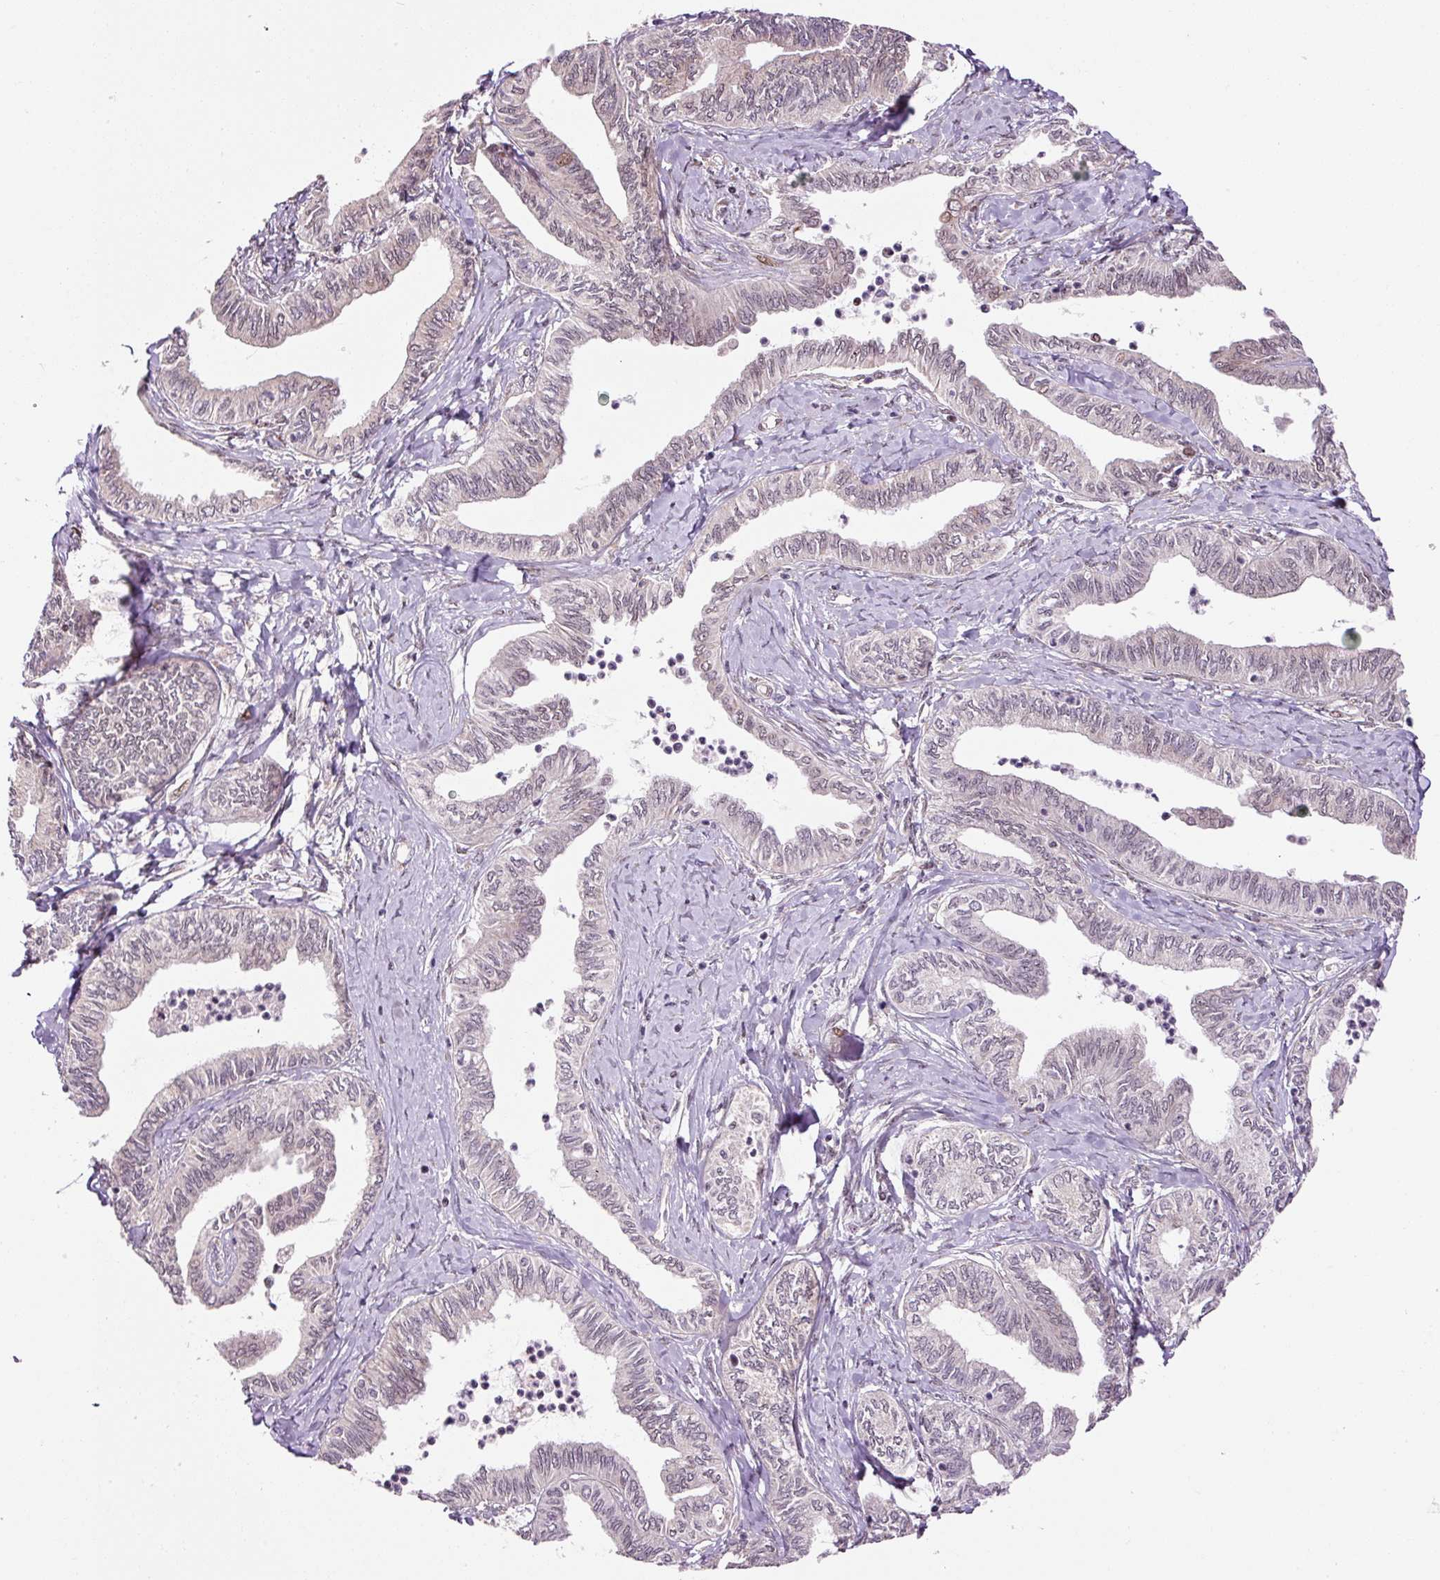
{"staining": {"intensity": "negative", "quantity": "none", "location": "none"}, "tissue": "ovarian cancer", "cell_type": "Tumor cells", "image_type": "cancer", "snomed": [{"axis": "morphology", "description": "Carcinoma, endometroid"}, {"axis": "topography", "description": "Ovary"}], "caption": "An immunohistochemistry (IHC) micrograph of ovarian endometroid carcinoma is shown. There is no staining in tumor cells of ovarian endometroid carcinoma.", "gene": "ANKRD20A1", "patient": {"sex": "female", "age": 70}}